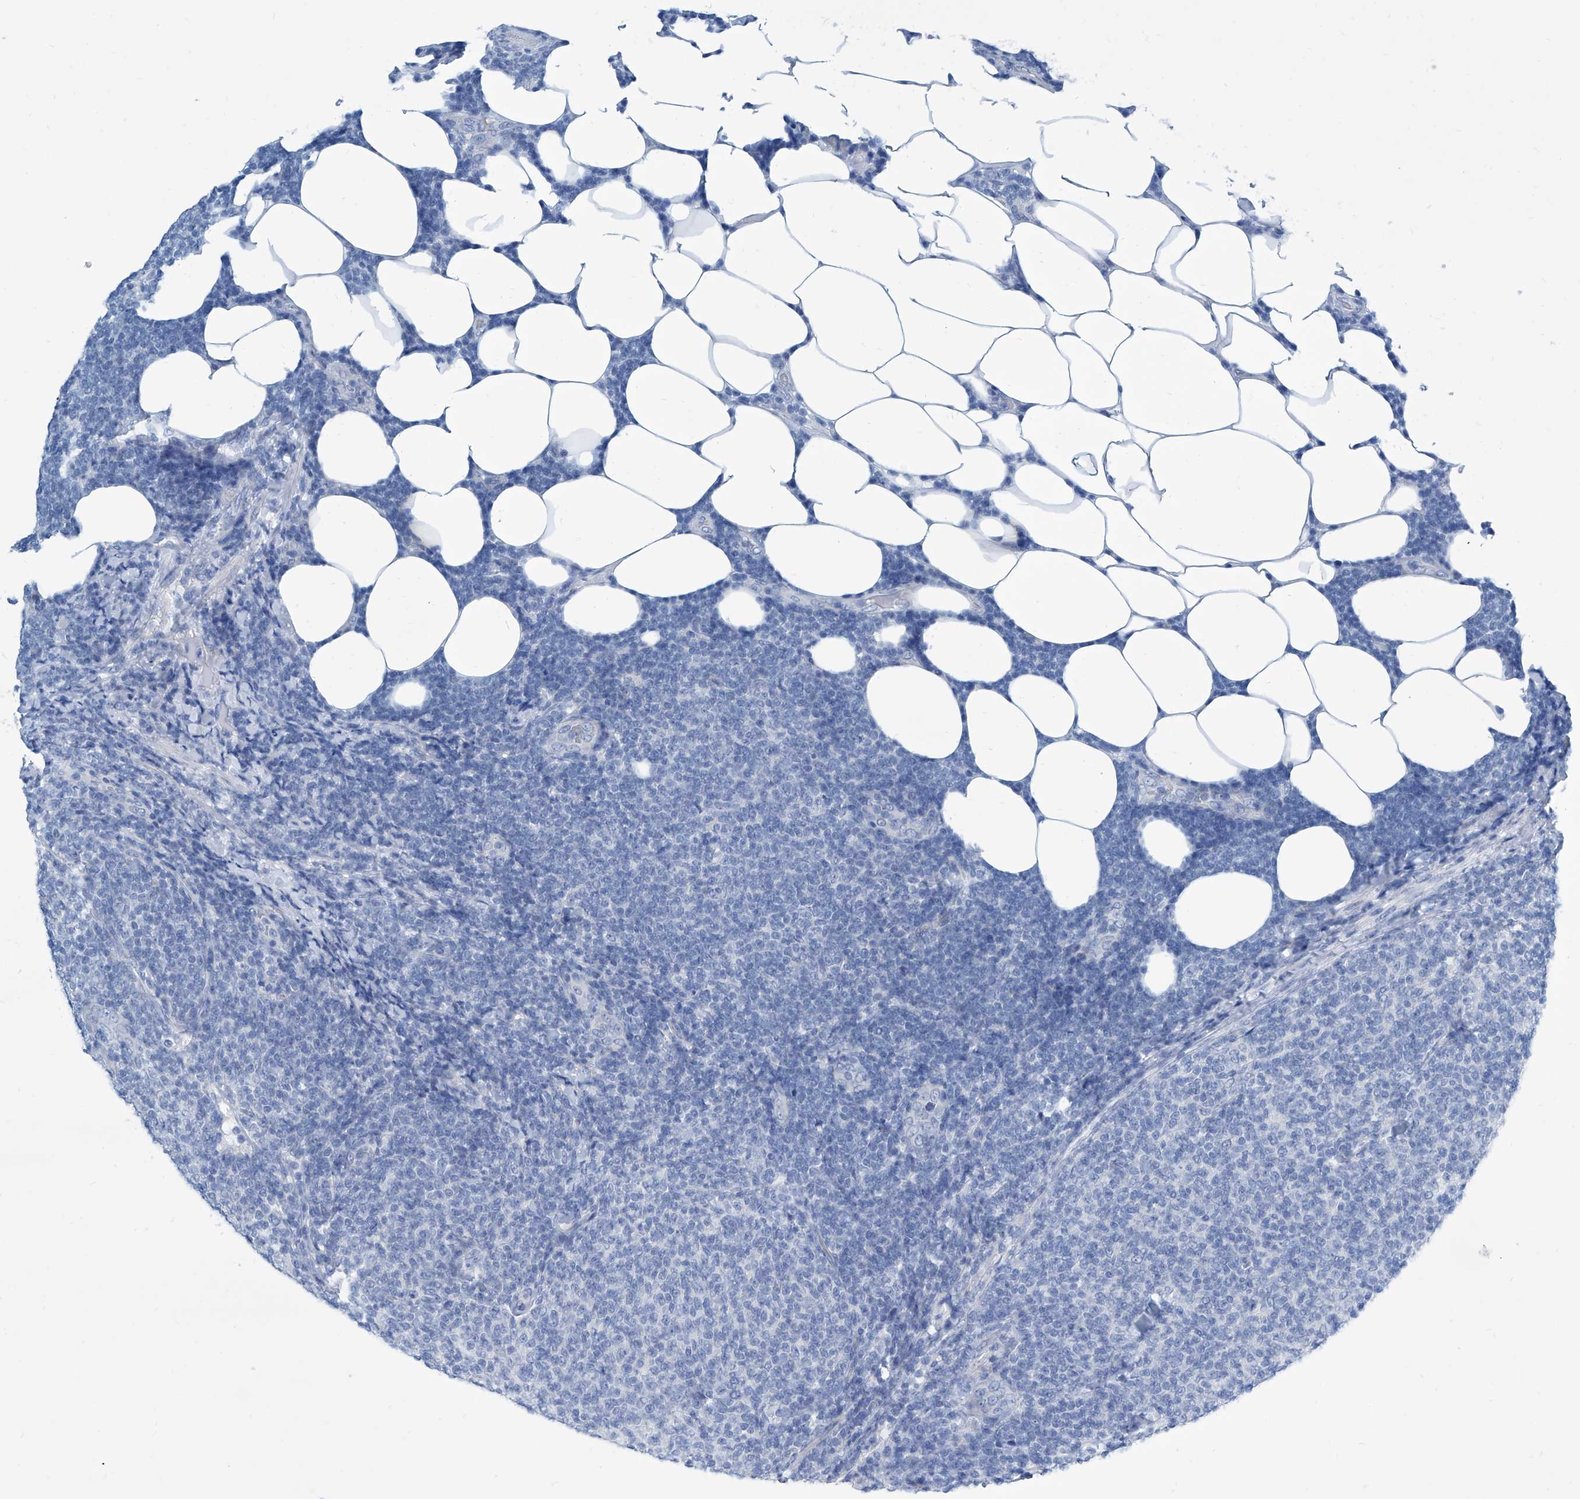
{"staining": {"intensity": "negative", "quantity": "none", "location": "none"}, "tissue": "lymphoma", "cell_type": "Tumor cells", "image_type": "cancer", "snomed": [{"axis": "morphology", "description": "Malignant lymphoma, non-Hodgkin's type, Low grade"}, {"axis": "topography", "description": "Lymph node"}], "caption": "This is a image of immunohistochemistry (IHC) staining of low-grade malignant lymphoma, non-Hodgkin's type, which shows no positivity in tumor cells.", "gene": "ZNF519", "patient": {"sex": "male", "age": 66}}